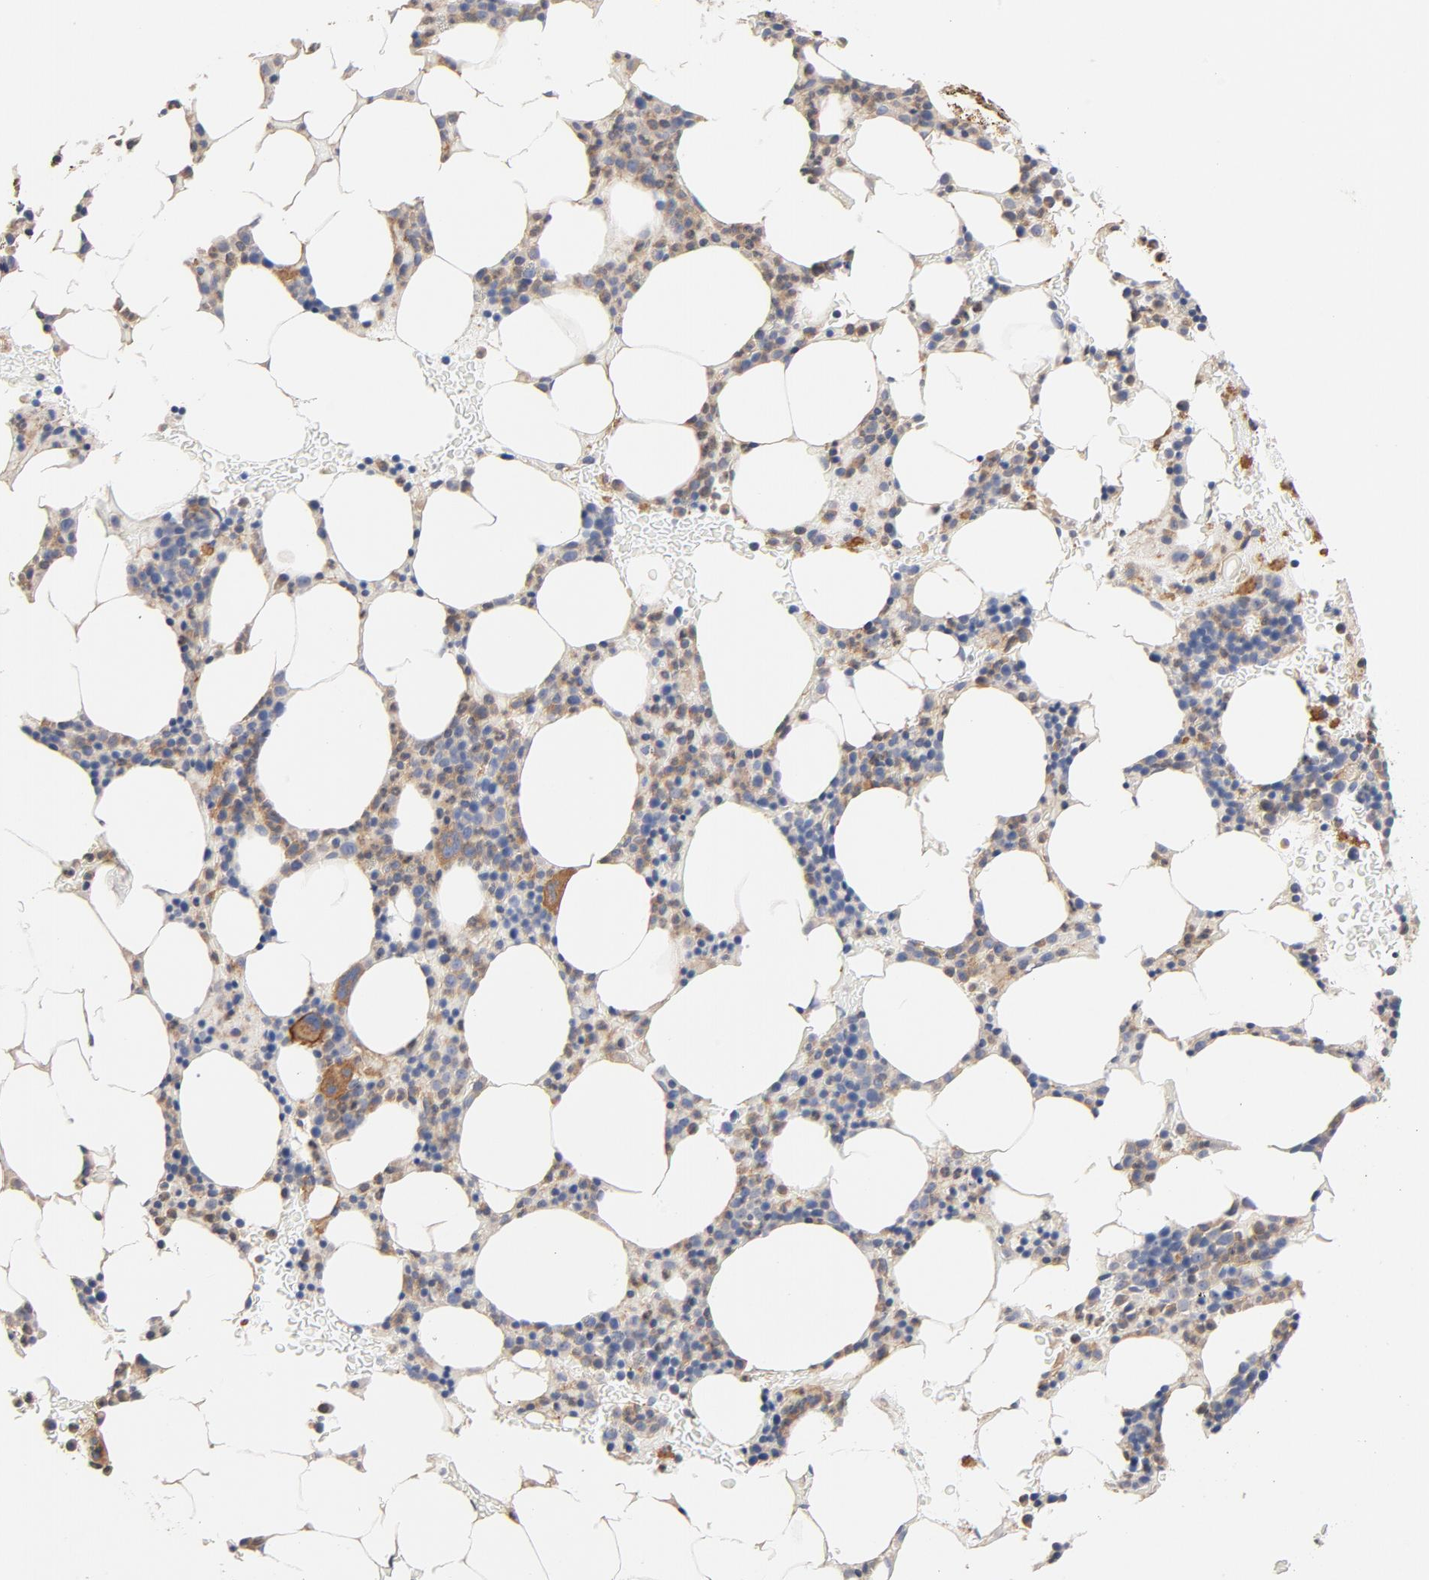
{"staining": {"intensity": "moderate", "quantity": "25%-75%", "location": "cytoplasmic/membranous"}, "tissue": "bone marrow", "cell_type": "Hematopoietic cells", "image_type": "normal", "snomed": [{"axis": "morphology", "description": "Normal tissue, NOS"}, {"axis": "topography", "description": "Bone marrow"}], "caption": "A photomicrograph of bone marrow stained for a protein demonstrates moderate cytoplasmic/membranous brown staining in hematopoietic cells.", "gene": "STRN3", "patient": {"sex": "male", "age": 78}}